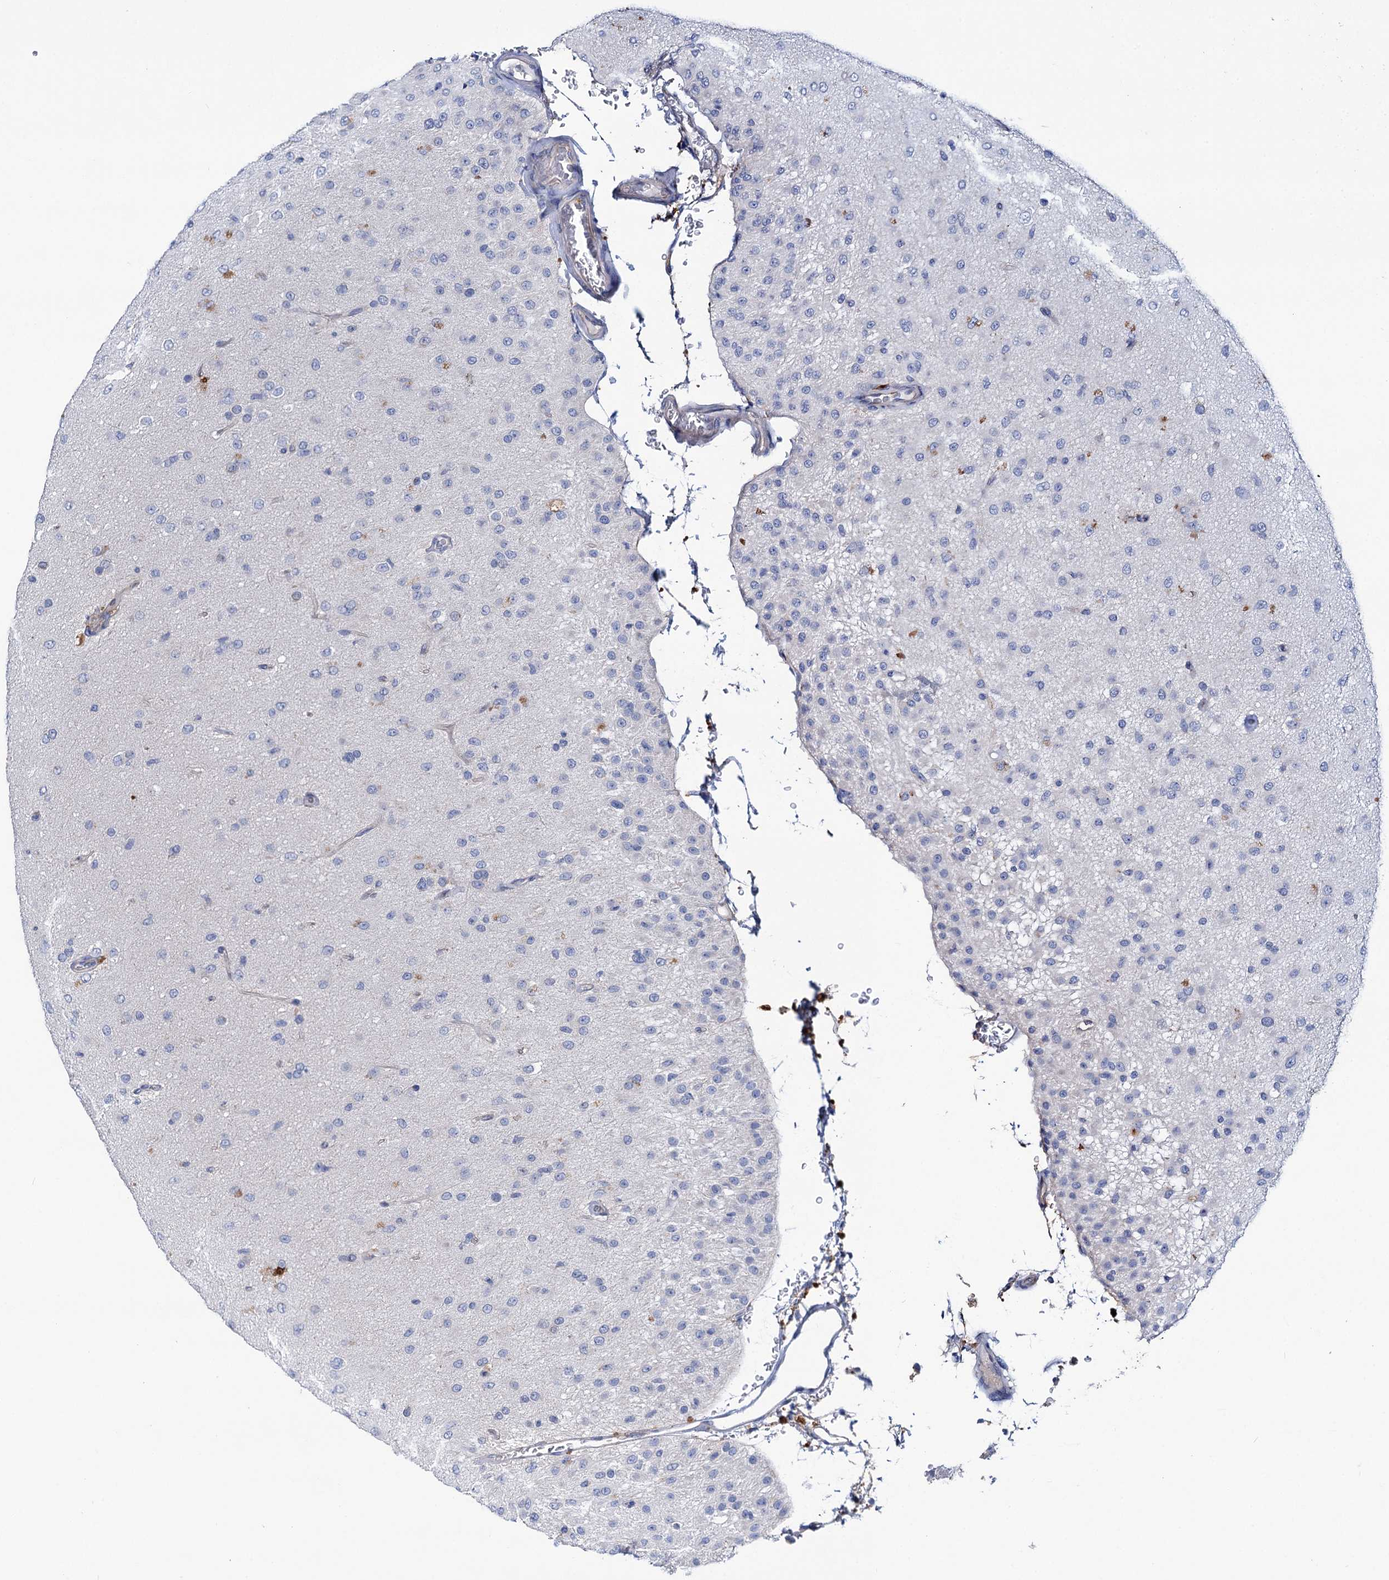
{"staining": {"intensity": "negative", "quantity": "none", "location": "none"}, "tissue": "glioma", "cell_type": "Tumor cells", "image_type": "cancer", "snomed": [{"axis": "morphology", "description": "Glioma, malignant, Low grade"}, {"axis": "topography", "description": "Brain"}], "caption": "This is an immunohistochemistry histopathology image of glioma. There is no positivity in tumor cells.", "gene": "TRIM55", "patient": {"sex": "male", "age": 65}}